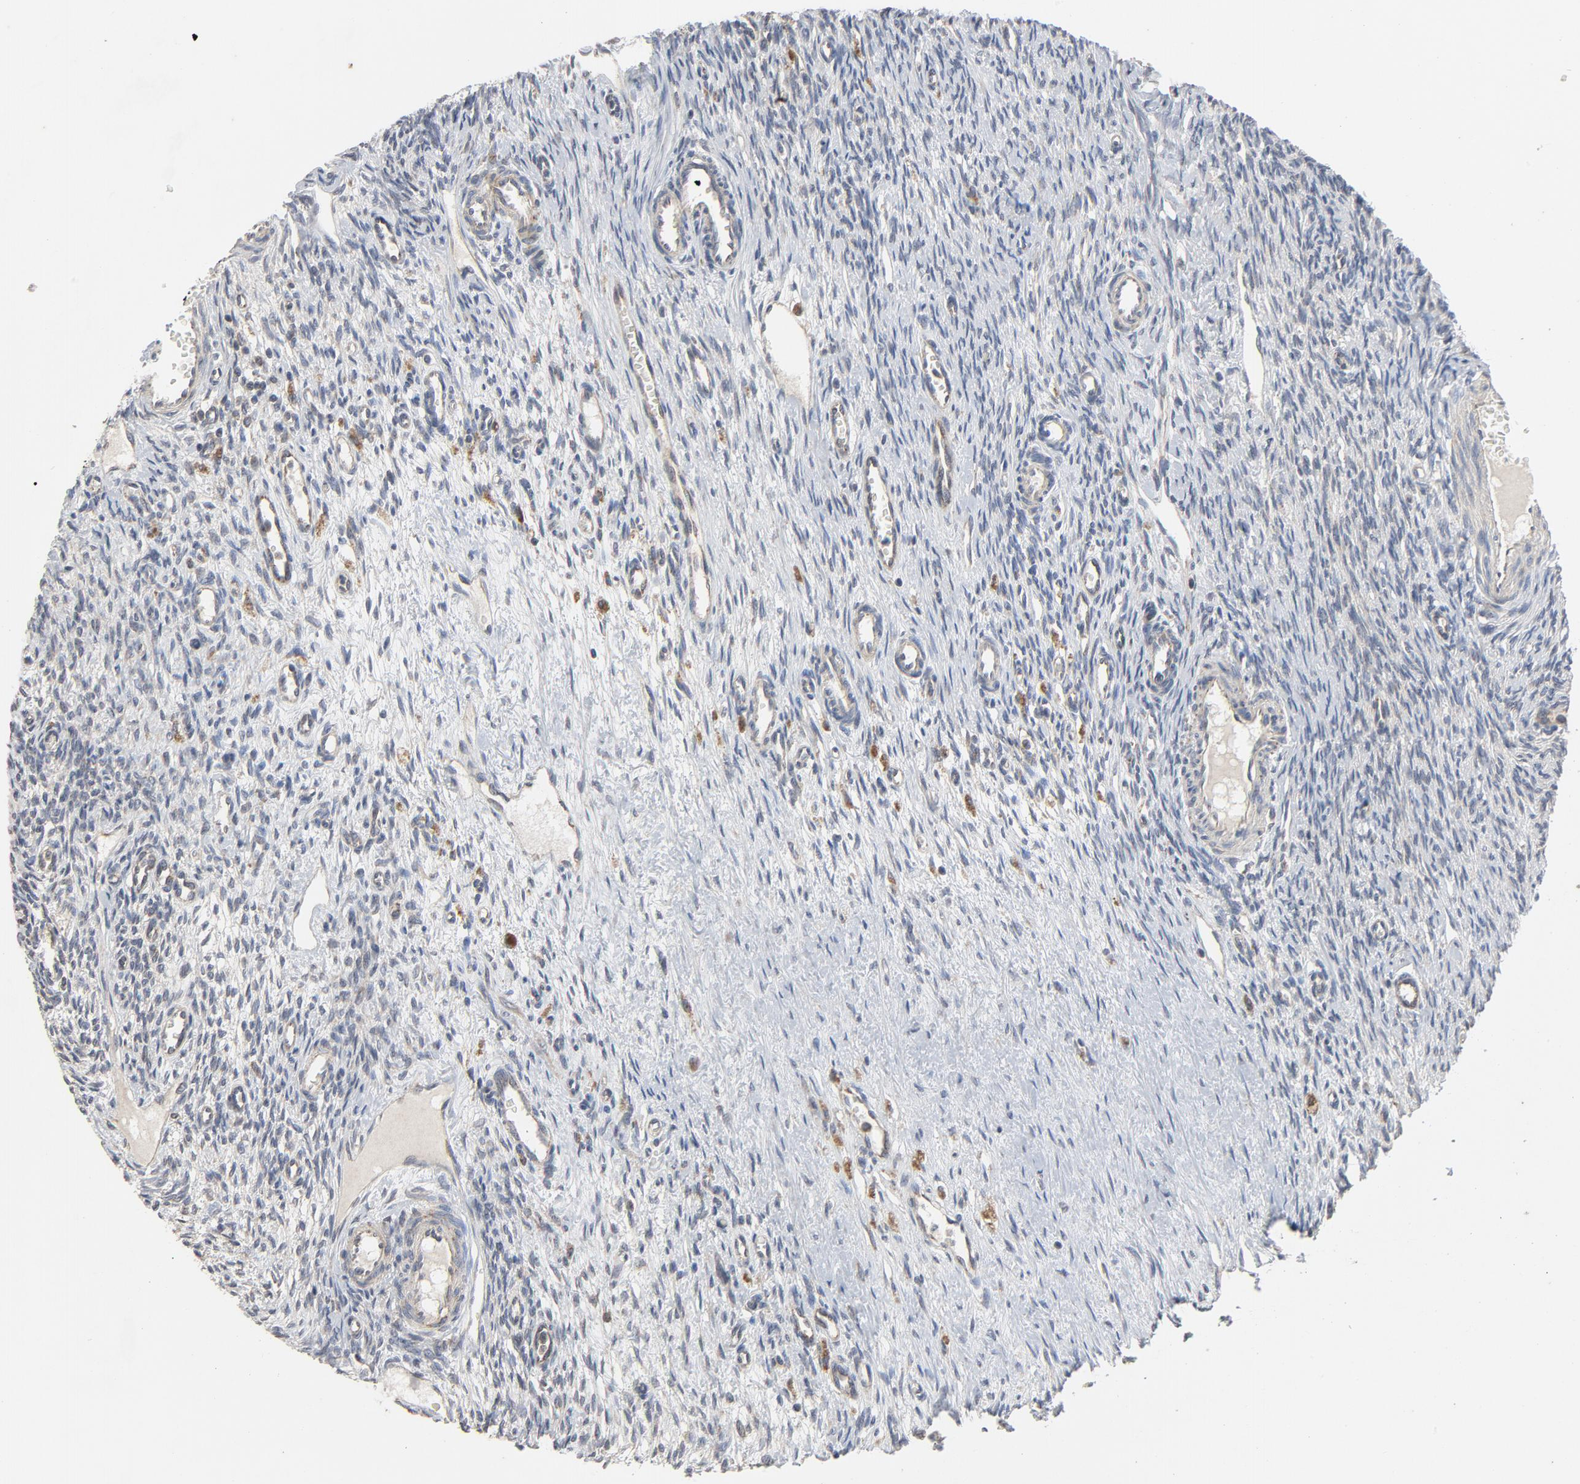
{"staining": {"intensity": "moderate", "quantity": "<25%", "location": "cytoplasmic/membranous"}, "tissue": "ovary", "cell_type": "Ovarian stroma cells", "image_type": "normal", "snomed": [{"axis": "morphology", "description": "Normal tissue, NOS"}, {"axis": "topography", "description": "Ovary"}], "caption": "The immunohistochemical stain highlights moderate cytoplasmic/membranous expression in ovarian stroma cells of unremarkable ovary. The staining was performed using DAB to visualize the protein expression in brown, while the nuclei were stained in blue with hematoxylin (Magnification: 20x).", "gene": "C14orf119", "patient": {"sex": "female", "age": 33}}